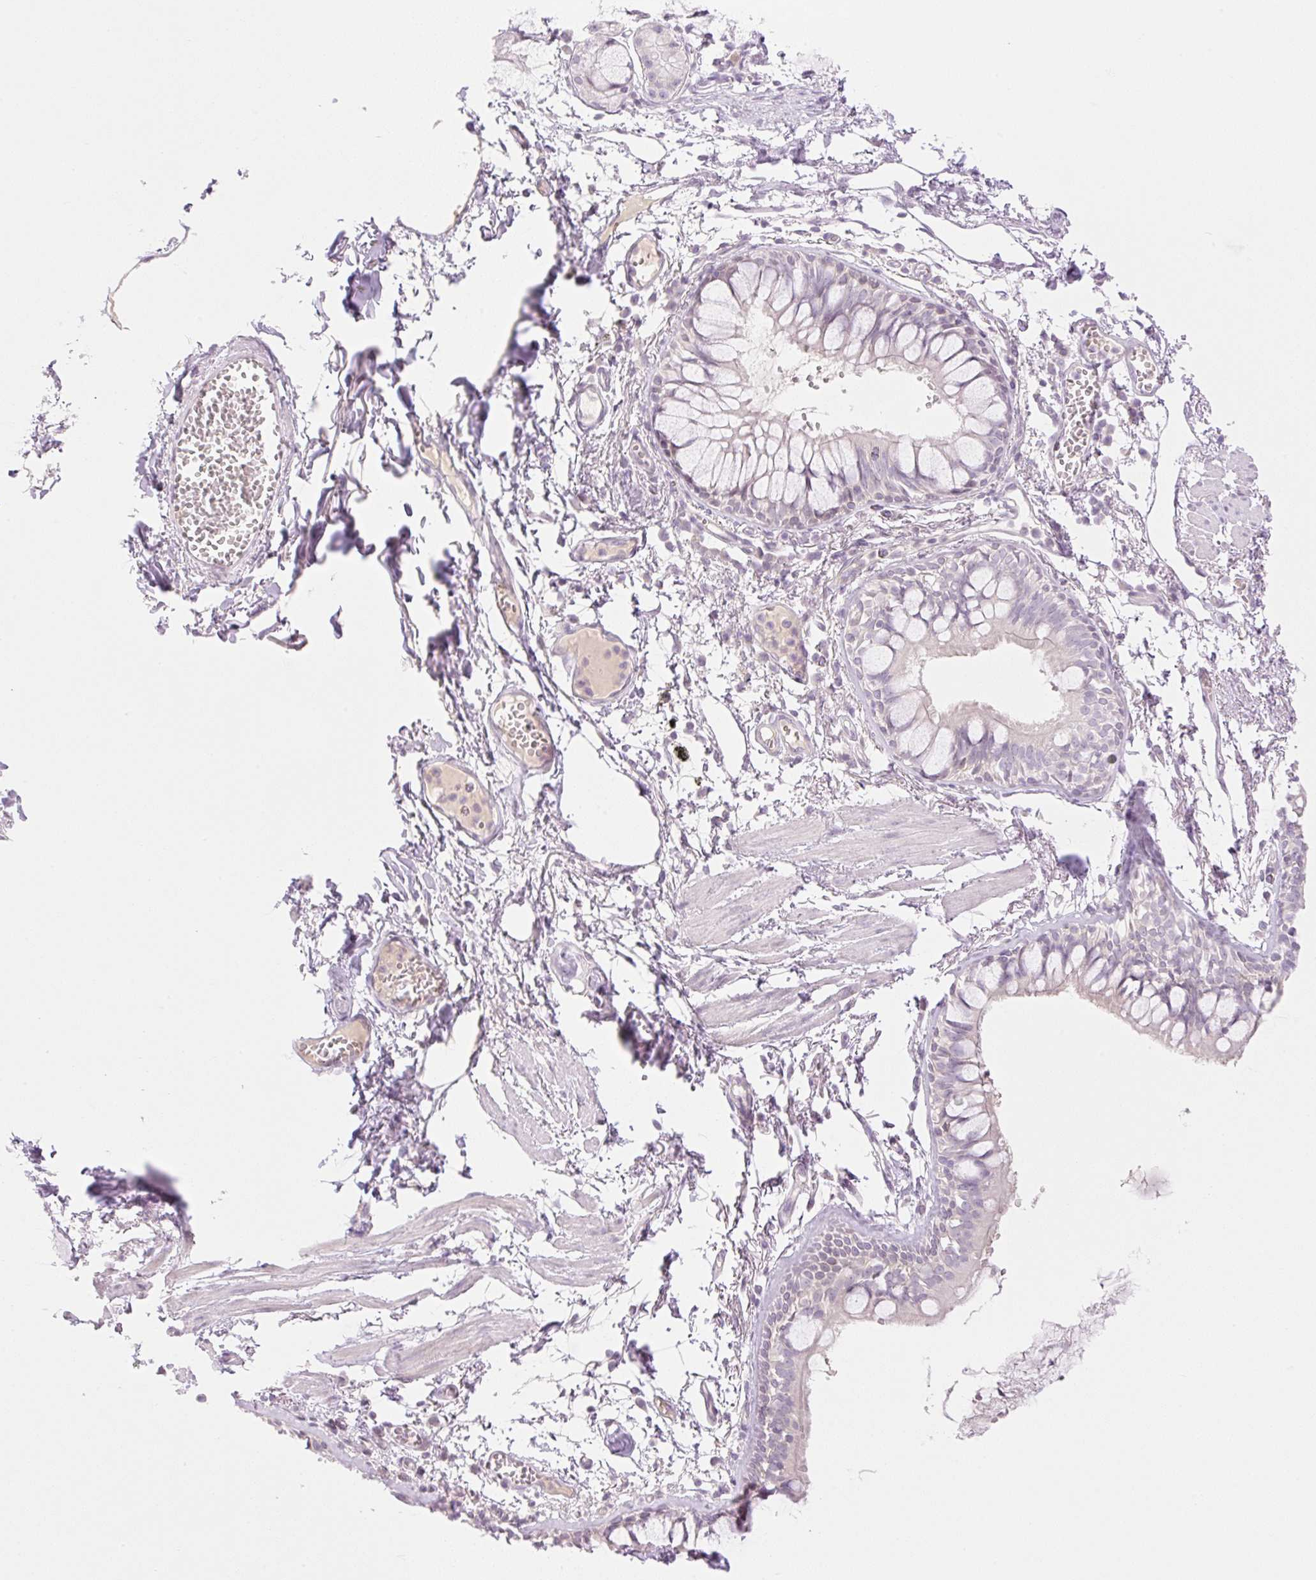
{"staining": {"intensity": "negative", "quantity": "none", "location": "none"}, "tissue": "bronchus", "cell_type": "Respiratory epithelial cells", "image_type": "normal", "snomed": [{"axis": "morphology", "description": "Normal tissue, NOS"}, {"axis": "topography", "description": "Cartilage tissue"}, {"axis": "topography", "description": "Bronchus"}], "caption": "Immunohistochemical staining of unremarkable human bronchus demonstrates no significant positivity in respiratory epithelial cells.", "gene": "TBX15", "patient": {"sex": "male", "age": 78}}